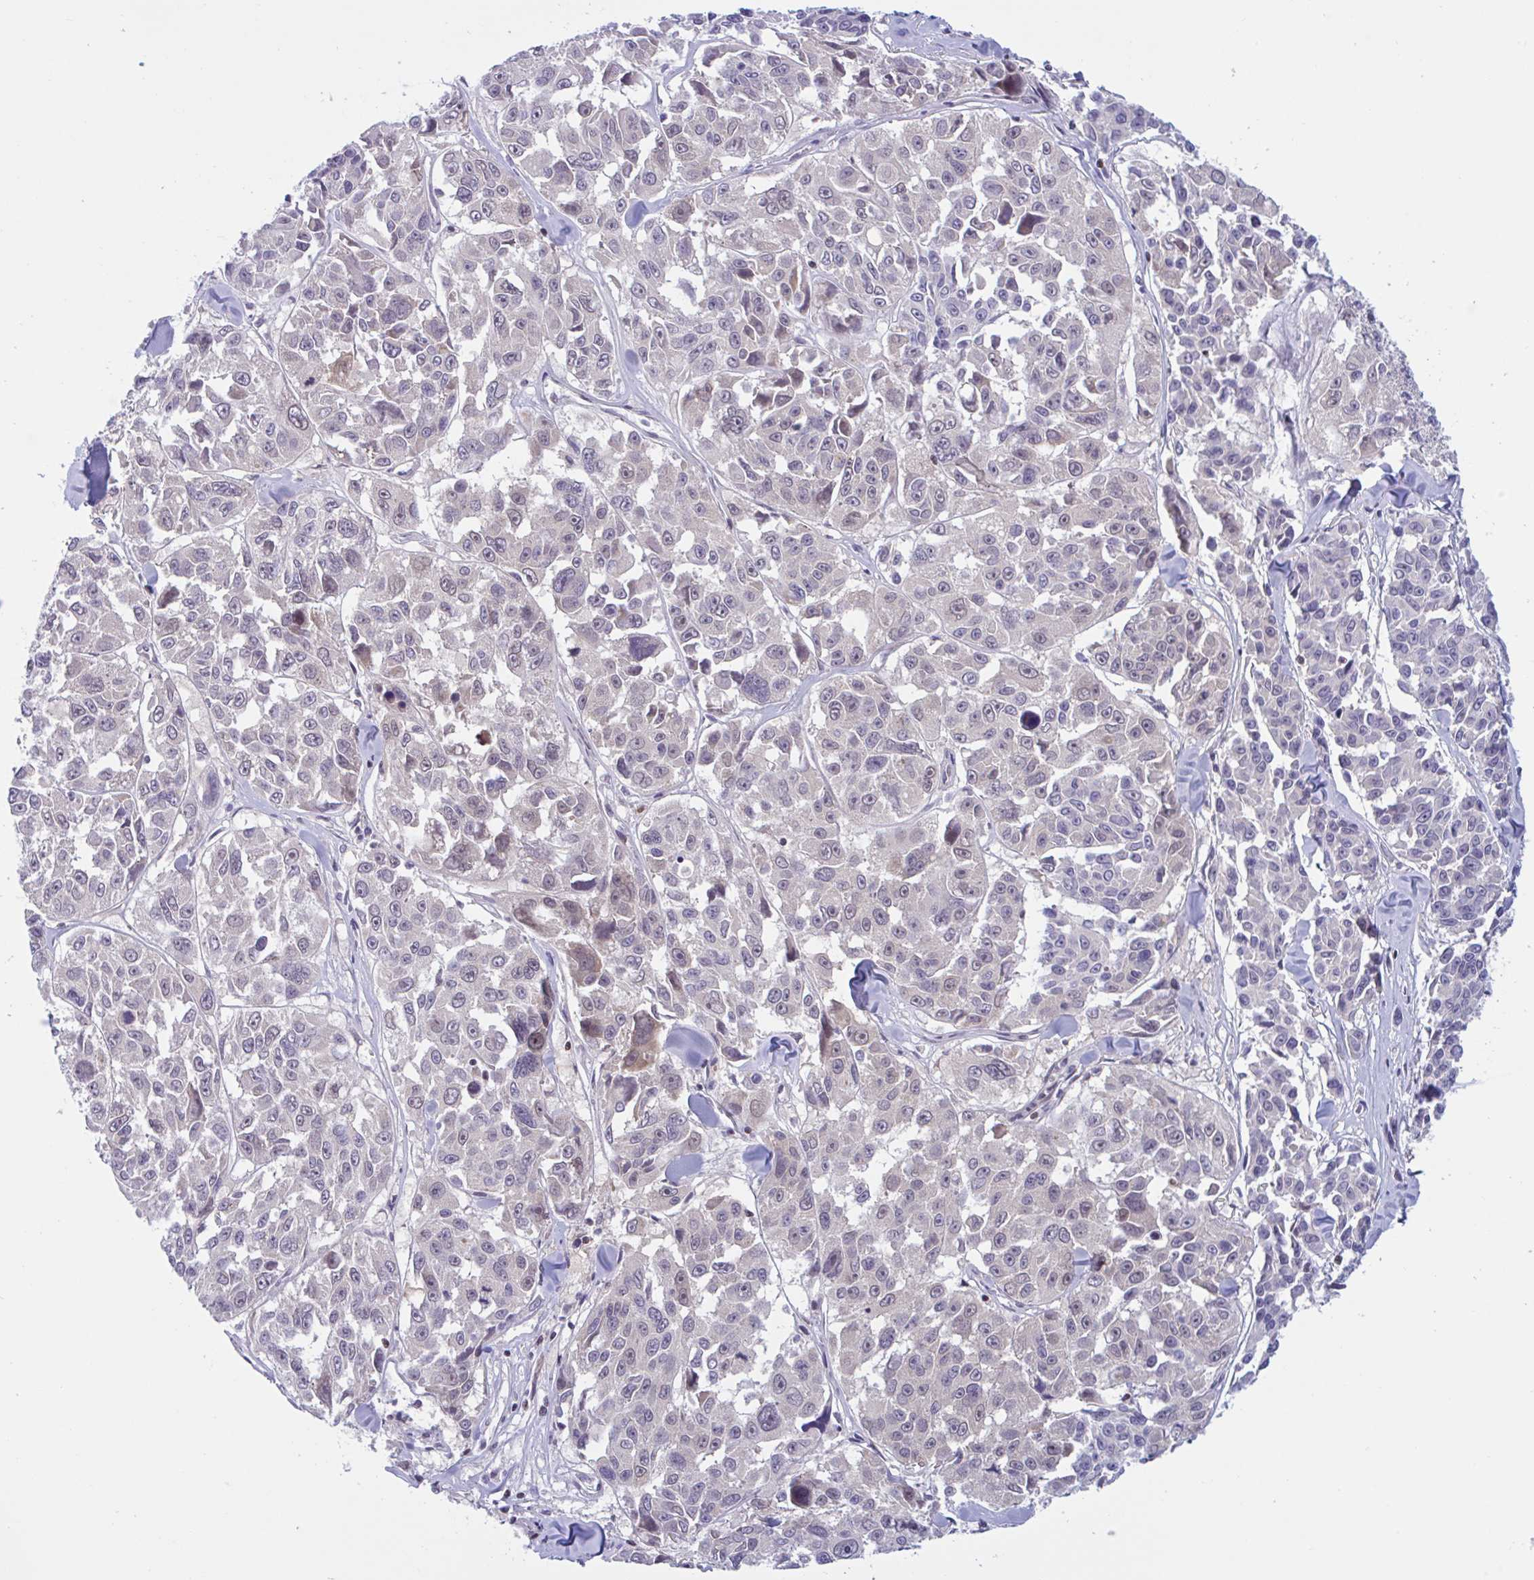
{"staining": {"intensity": "negative", "quantity": "none", "location": "none"}, "tissue": "melanoma", "cell_type": "Tumor cells", "image_type": "cancer", "snomed": [{"axis": "morphology", "description": "Malignant melanoma, NOS"}, {"axis": "topography", "description": "Skin"}], "caption": "Immunohistochemistry histopathology image of melanoma stained for a protein (brown), which displays no expression in tumor cells. The staining was performed using DAB (3,3'-diaminobenzidine) to visualize the protein expression in brown, while the nuclei were stained in blue with hematoxylin (Magnification: 20x).", "gene": "SNX11", "patient": {"sex": "female", "age": 66}}